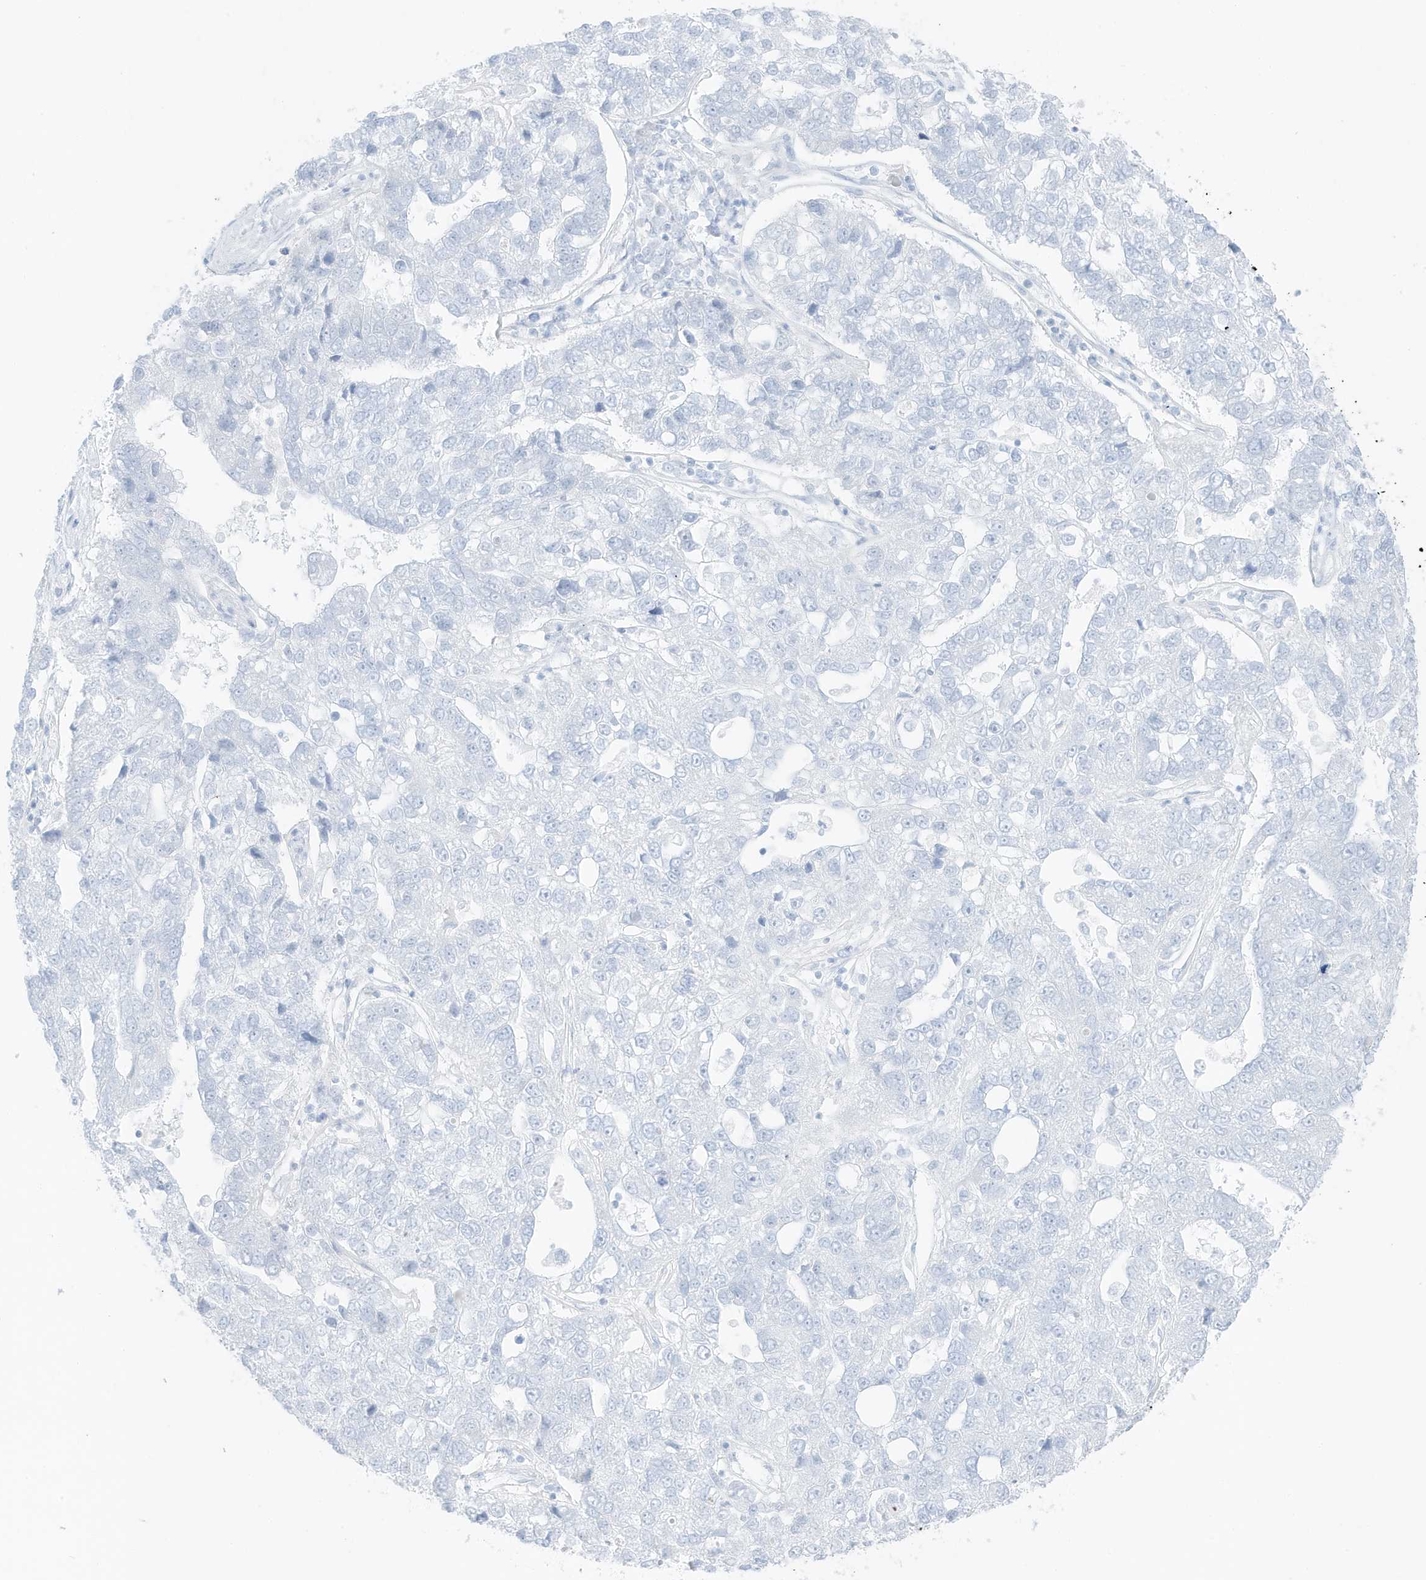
{"staining": {"intensity": "negative", "quantity": "none", "location": "none"}, "tissue": "pancreatic cancer", "cell_type": "Tumor cells", "image_type": "cancer", "snomed": [{"axis": "morphology", "description": "Adenocarcinoma, NOS"}, {"axis": "topography", "description": "Pancreas"}], "caption": "Immunohistochemistry of human pancreatic adenocarcinoma demonstrates no positivity in tumor cells.", "gene": "SLC22A13", "patient": {"sex": "female", "age": 61}}